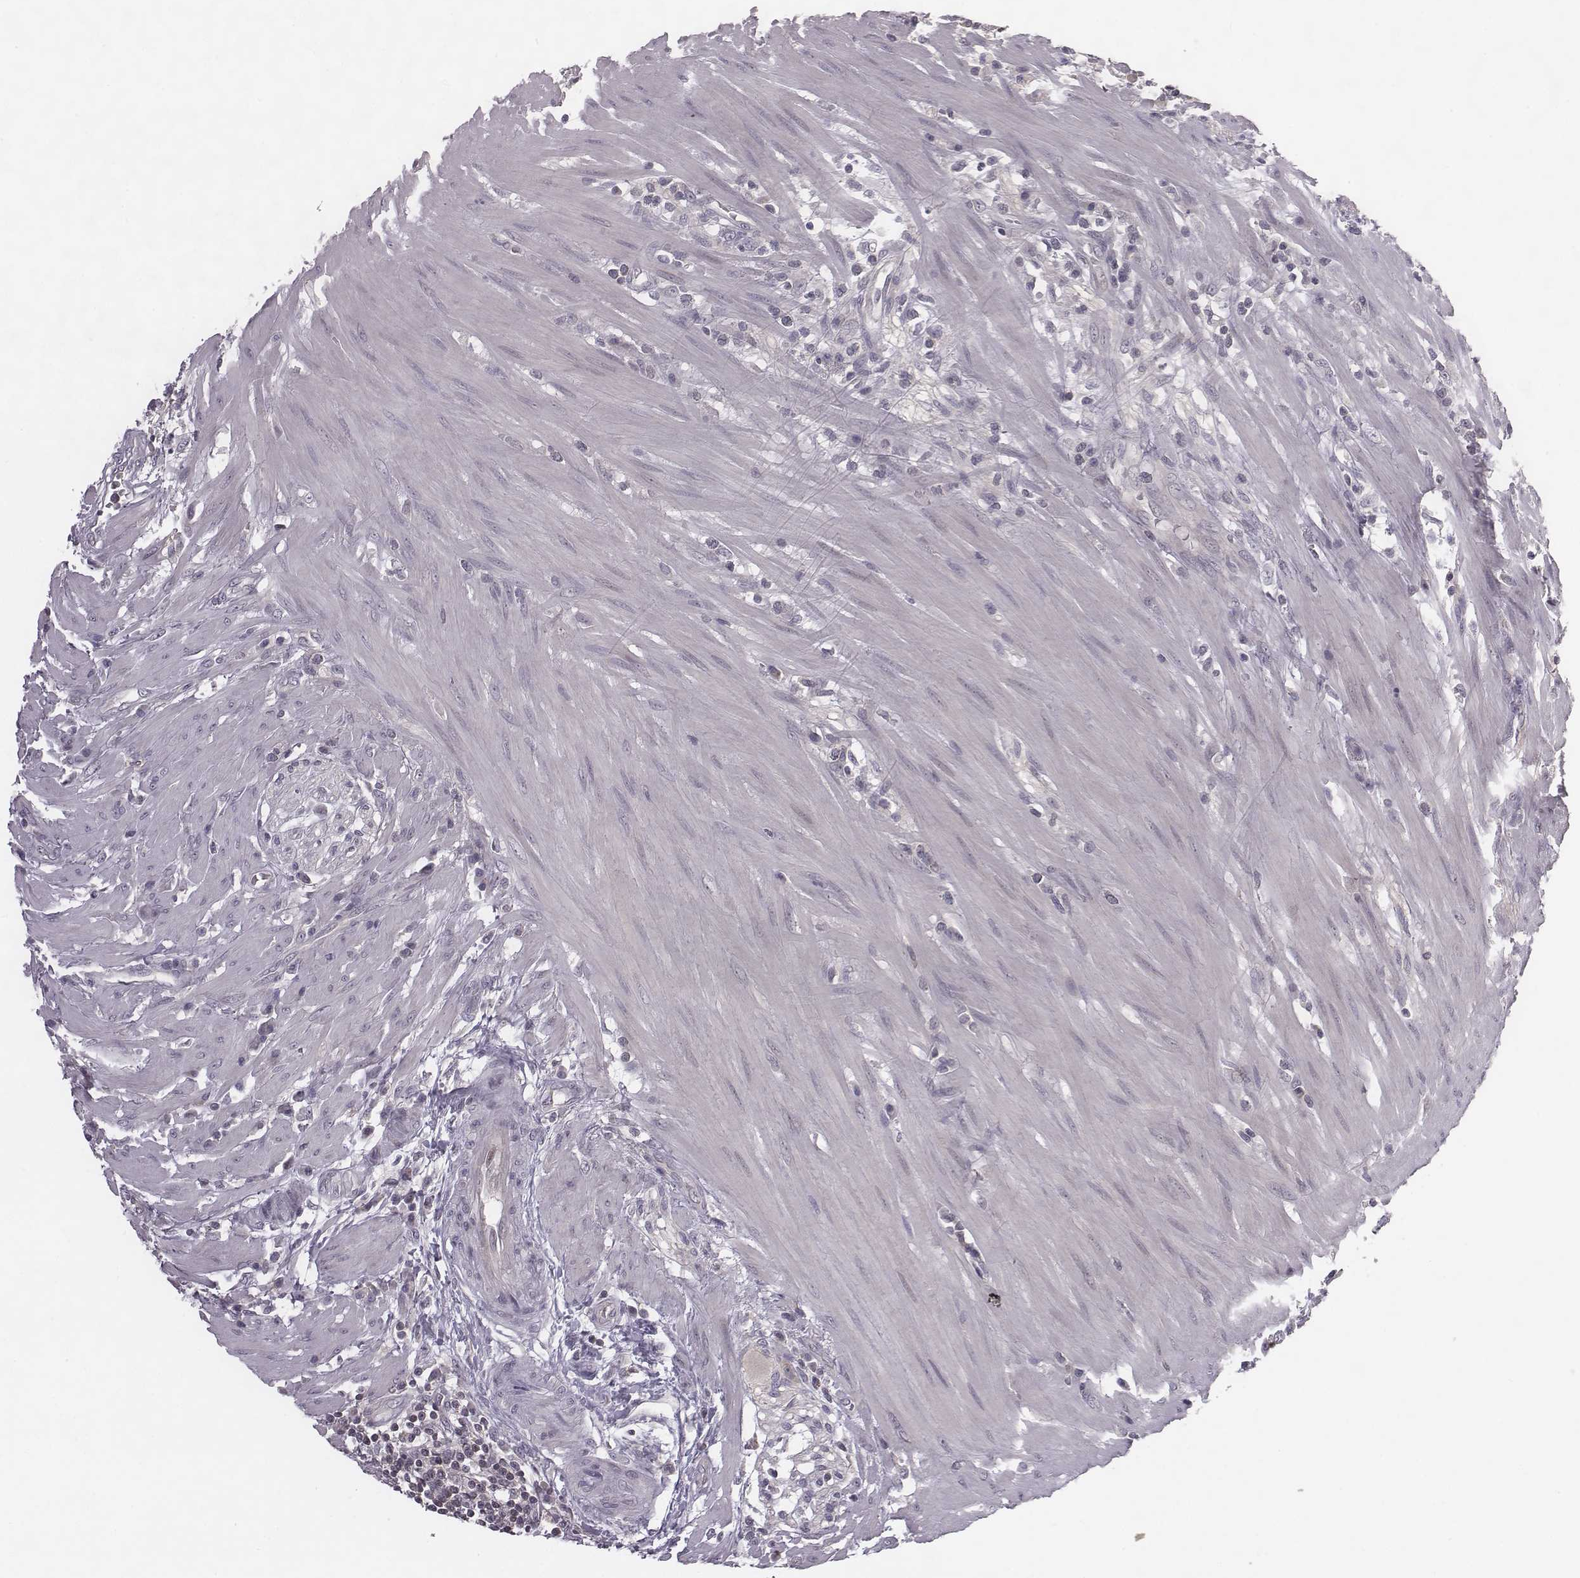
{"staining": {"intensity": "moderate", "quantity": "<25%", "location": "cytoplasmic/membranous"}, "tissue": "colorectal cancer", "cell_type": "Tumor cells", "image_type": "cancer", "snomed": [{"axis": "morphology", "description": "Adenocarcinoma, NOS"}, {"axis": "topography", "description": "Colon"}], "caption": "This image displays colorectal cancer (adenocarcinoma) stained with immunohistochemistry to label a protein in brown. The cytoplasmic/membranous of tumor cells show moderate positivity for the protein. Nuclei are counter-stained blue.", "gene": "BICDL1", "patient": {"sex": "male", "age": 57}}